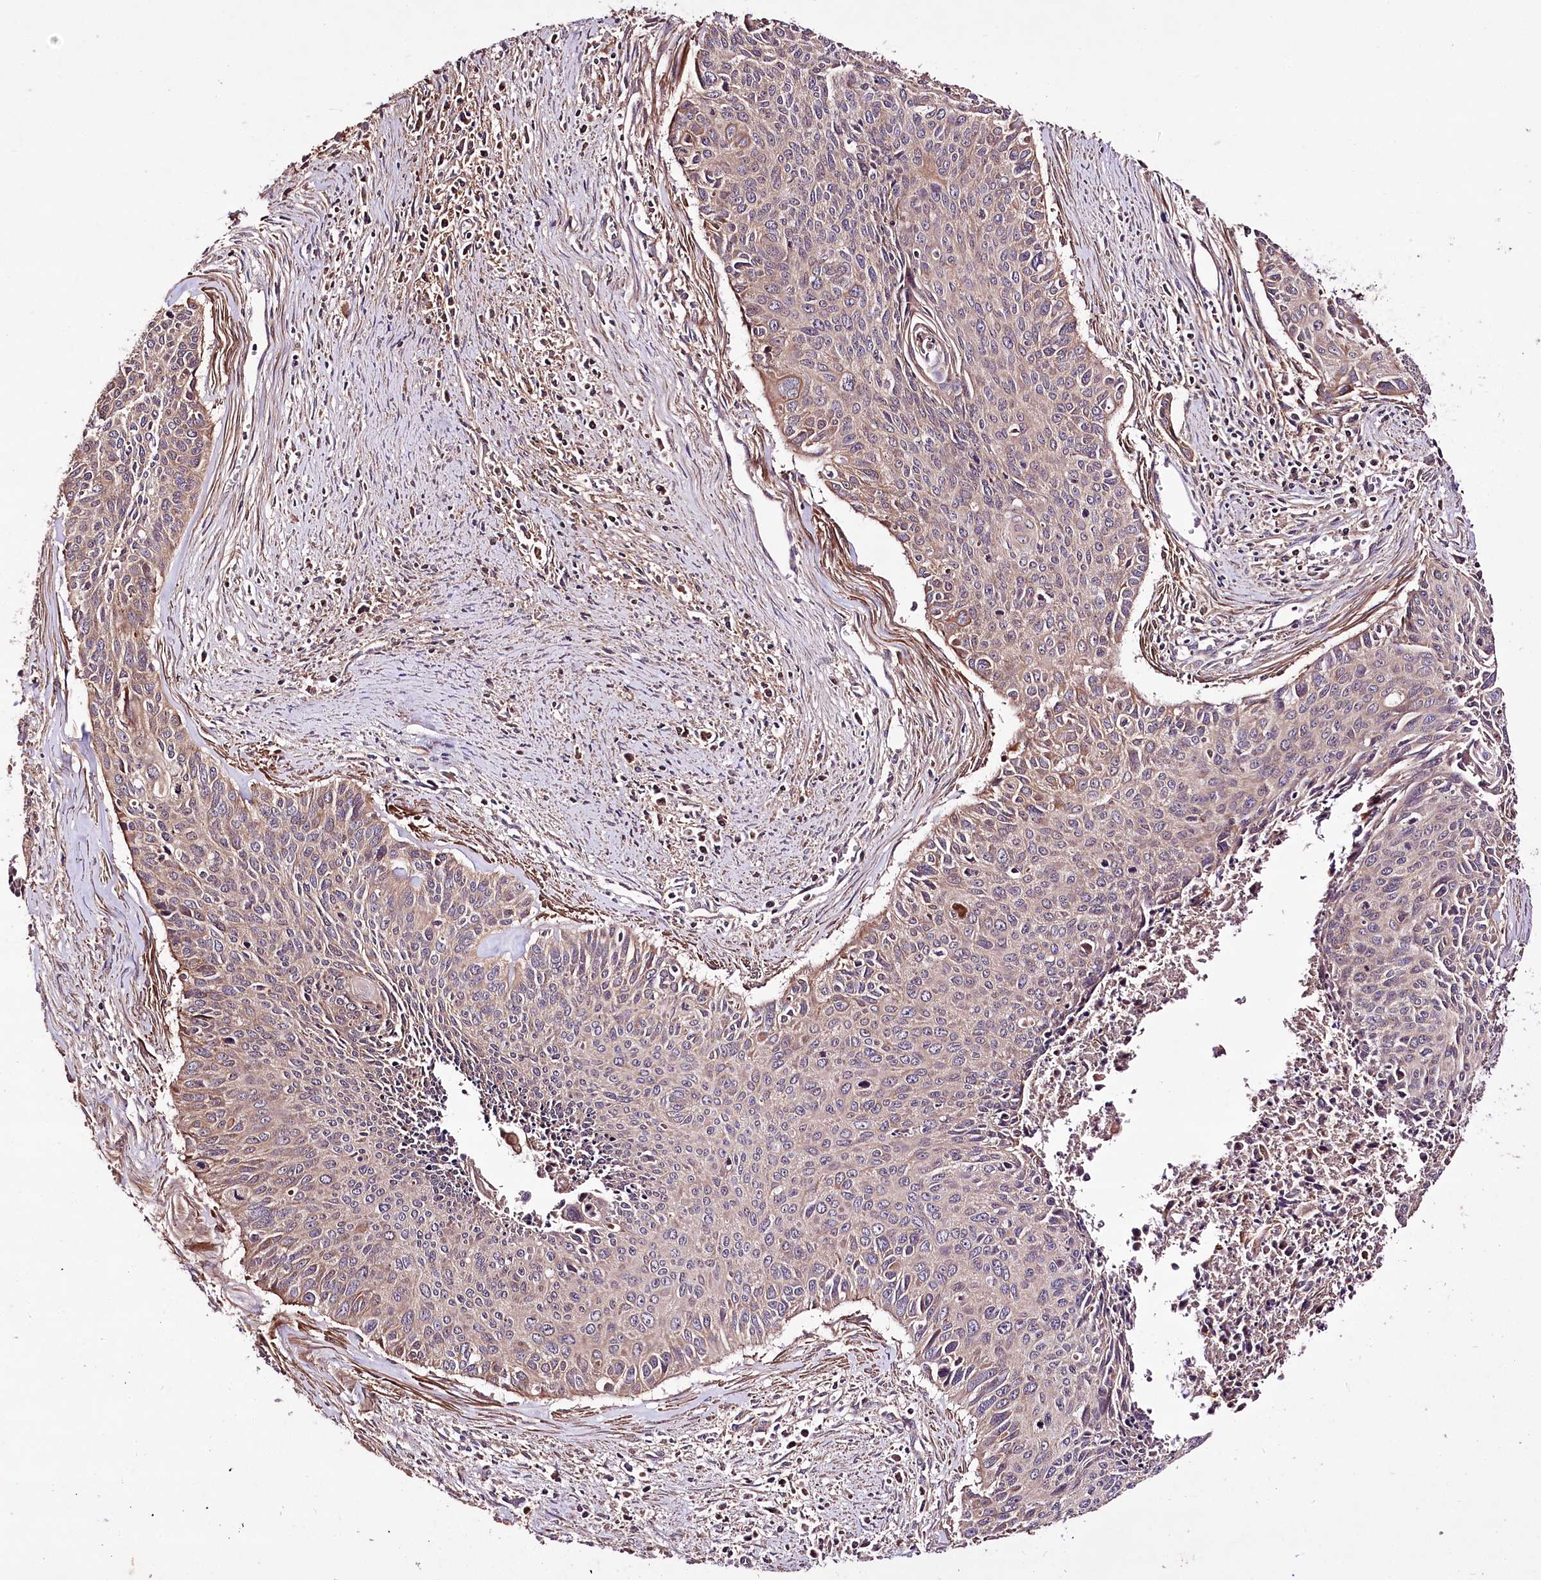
{"staining": {"intensity": "weak", "quantity": "25%-75%", "location": "cytoplasmic/membranous"}, "tissue": "cervical cancer", "cell_type": "Tumor cells", "image_type": "cancer", "snomed": [{"axis": "morphology", "description": "Squamous cell carcinoma, NOS"}, {"axis": "topography", "description": "Cervix"}], "caption": "Protein staining of cervical cancer (squamous cell carcinoma) tissue displays weak cytoplasmic/membranous positivity in about 25%-75% of tumor cells. (DAB (3,3'-diaminobenzidine) IHC, brown staining for protein, blue staining for nuclei).", "gene": "WWC1", "patient": {"sex": "female", "age": 55}}